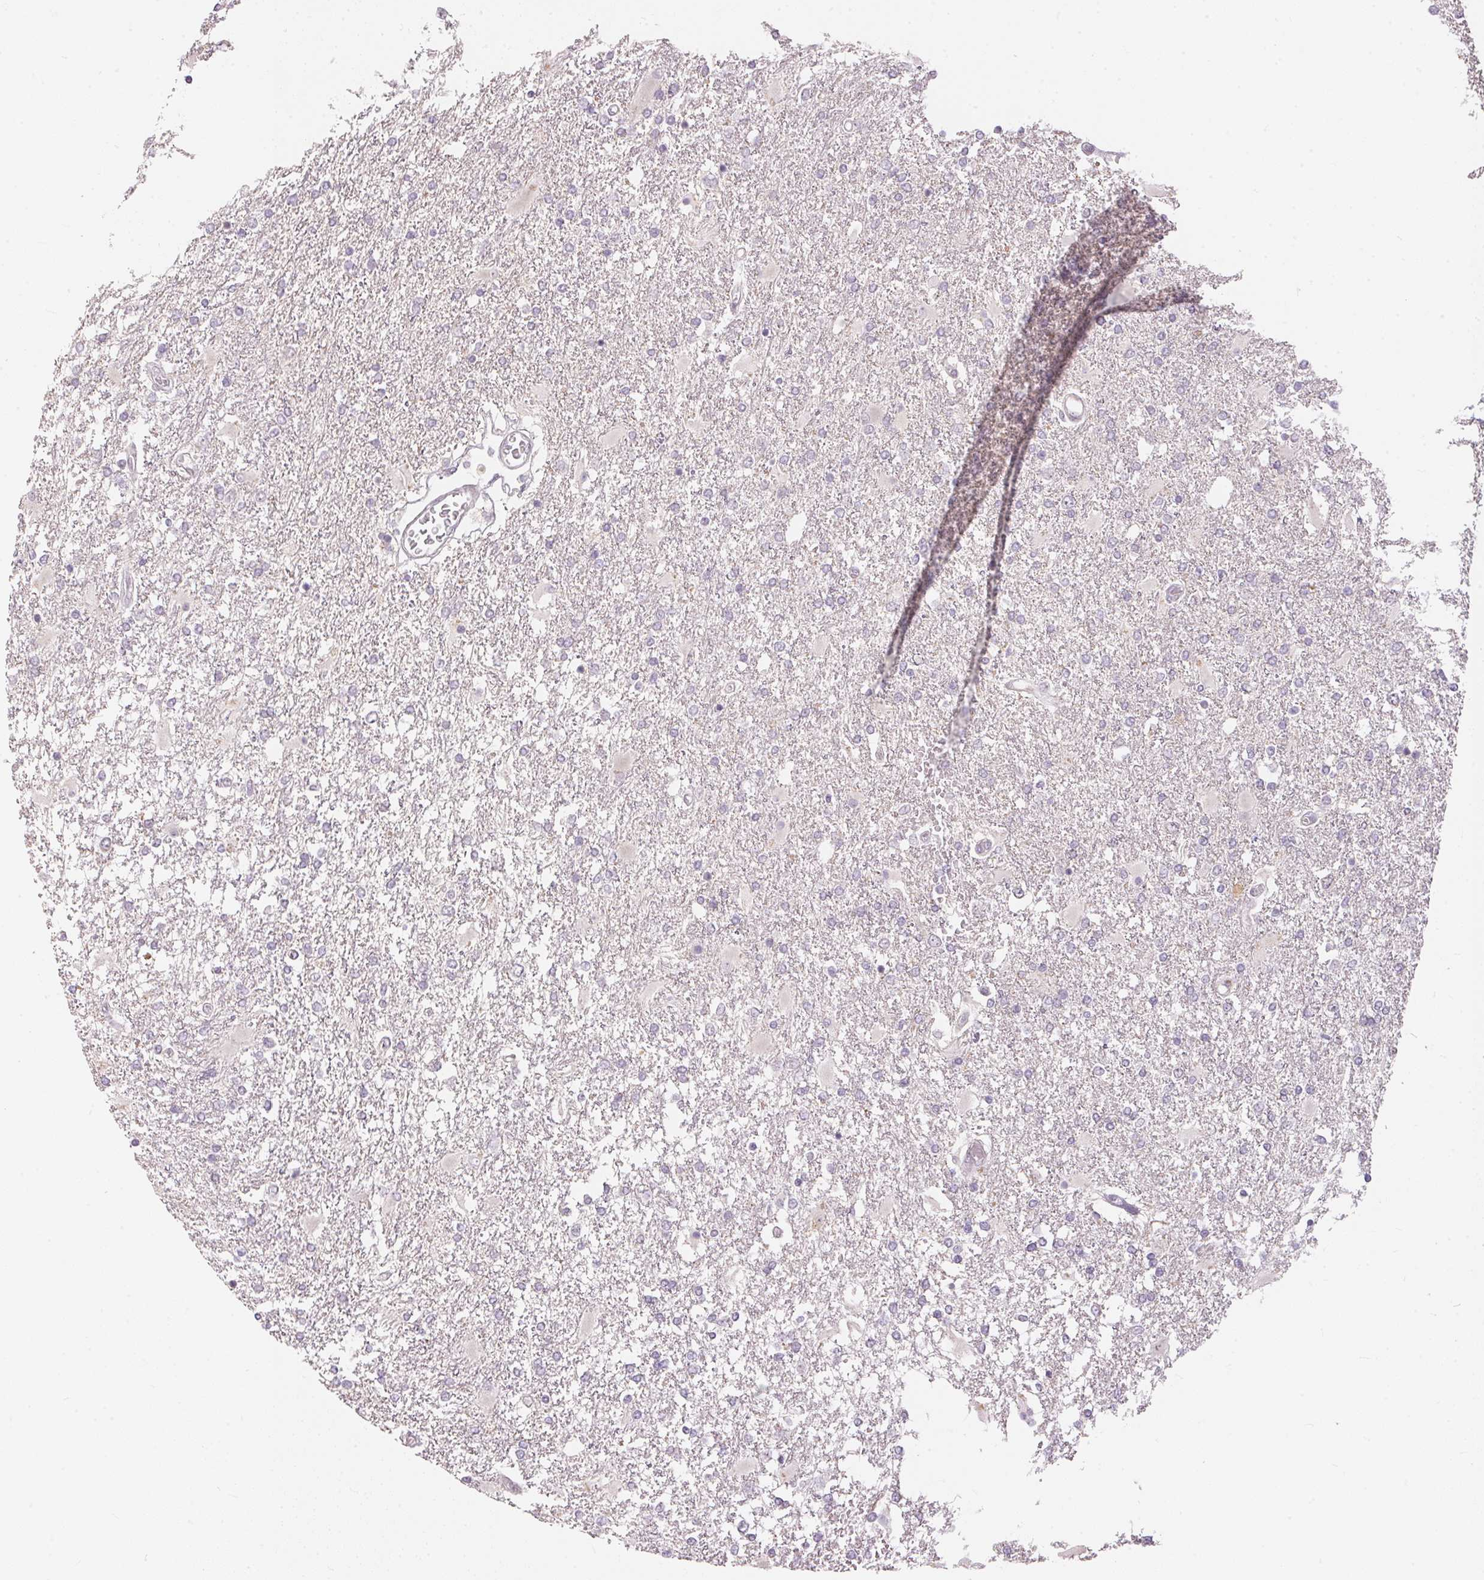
{"staining": {"intensity": "negative", "quantity": "none", "location": "none"}, "tissue": "glioma", "cell_type": "Tumor cells", "image_type": "cancer", "snomed": [{"axis": "morphology", "description": "Glioma, malignant, High grade"}, {"axis": "topography", "description": "Cerebral cortex"}], "caption": "This histopathology image is of malignant glioma (high-grade) stained with immunohistochemistry to label a protein in brown with the nuclei are counter-stained blue. There is no staining in tumor cells. The staining is performed using DAB (3,3'-diaminobenzidine) brown chromogen with nuclei counter-stained in using hematoxylin.", "gene": "GDAP1L1", "patient": {"sex": "male", "age": 79}}